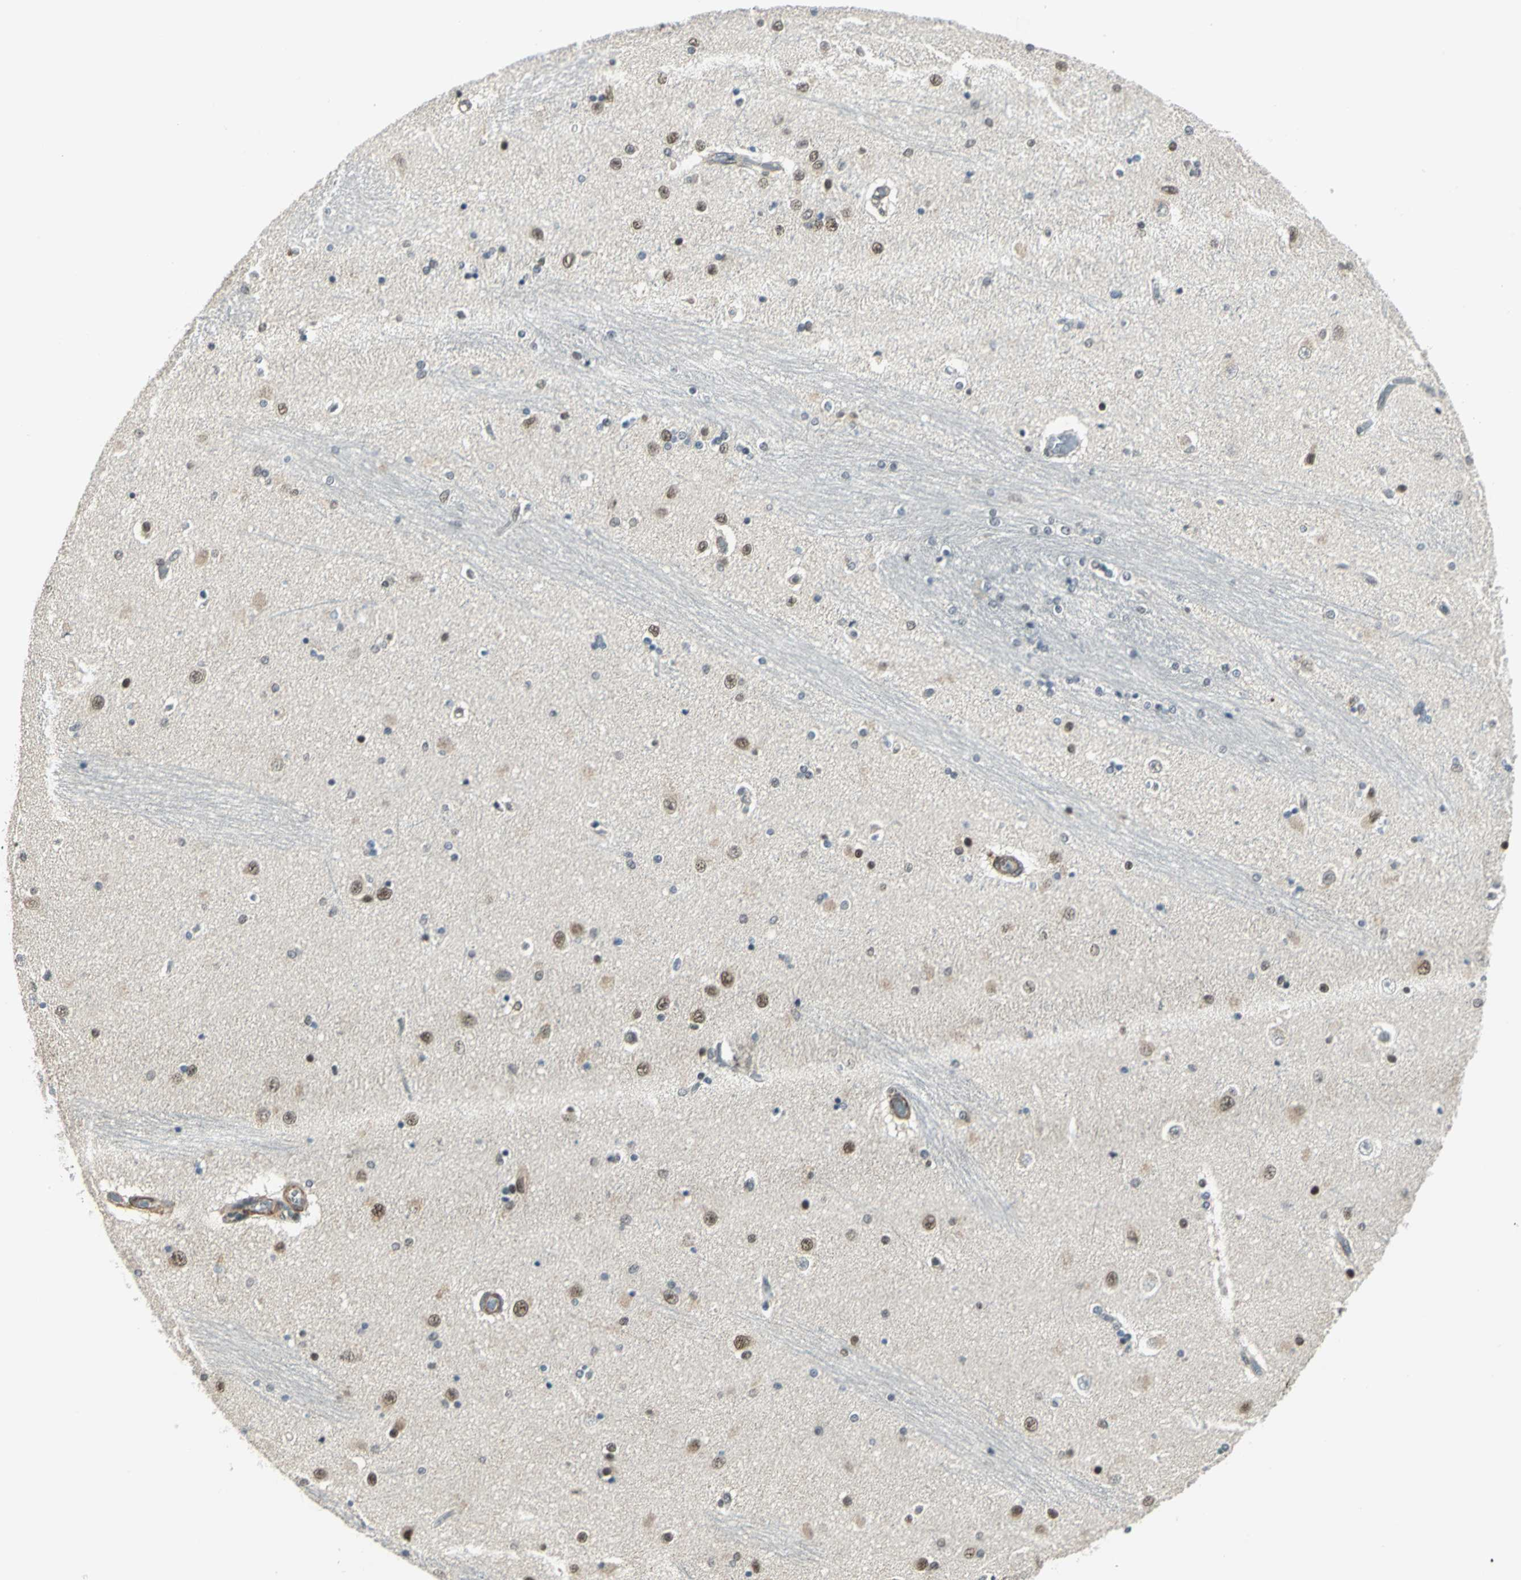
{"staining": {"intensity": "moderate", "quantity": "25%-75%", "location": "nuclear"}, "tissue": "hippocampus", "cell_type": "Glial cells", "image_type": "normal", "snomed": [{"axis": "morphology", "description": "Normal tissue, NOS"}, {"axis": "topography", "description": "Hippocampus"}], "caption": "Protein analysis of normal hippocampus demonstrates moderate nuclear expression in about 25%-75% of glial cells.", "gene": "MTA1", "patient": {"sex": "female", "age": 54}}